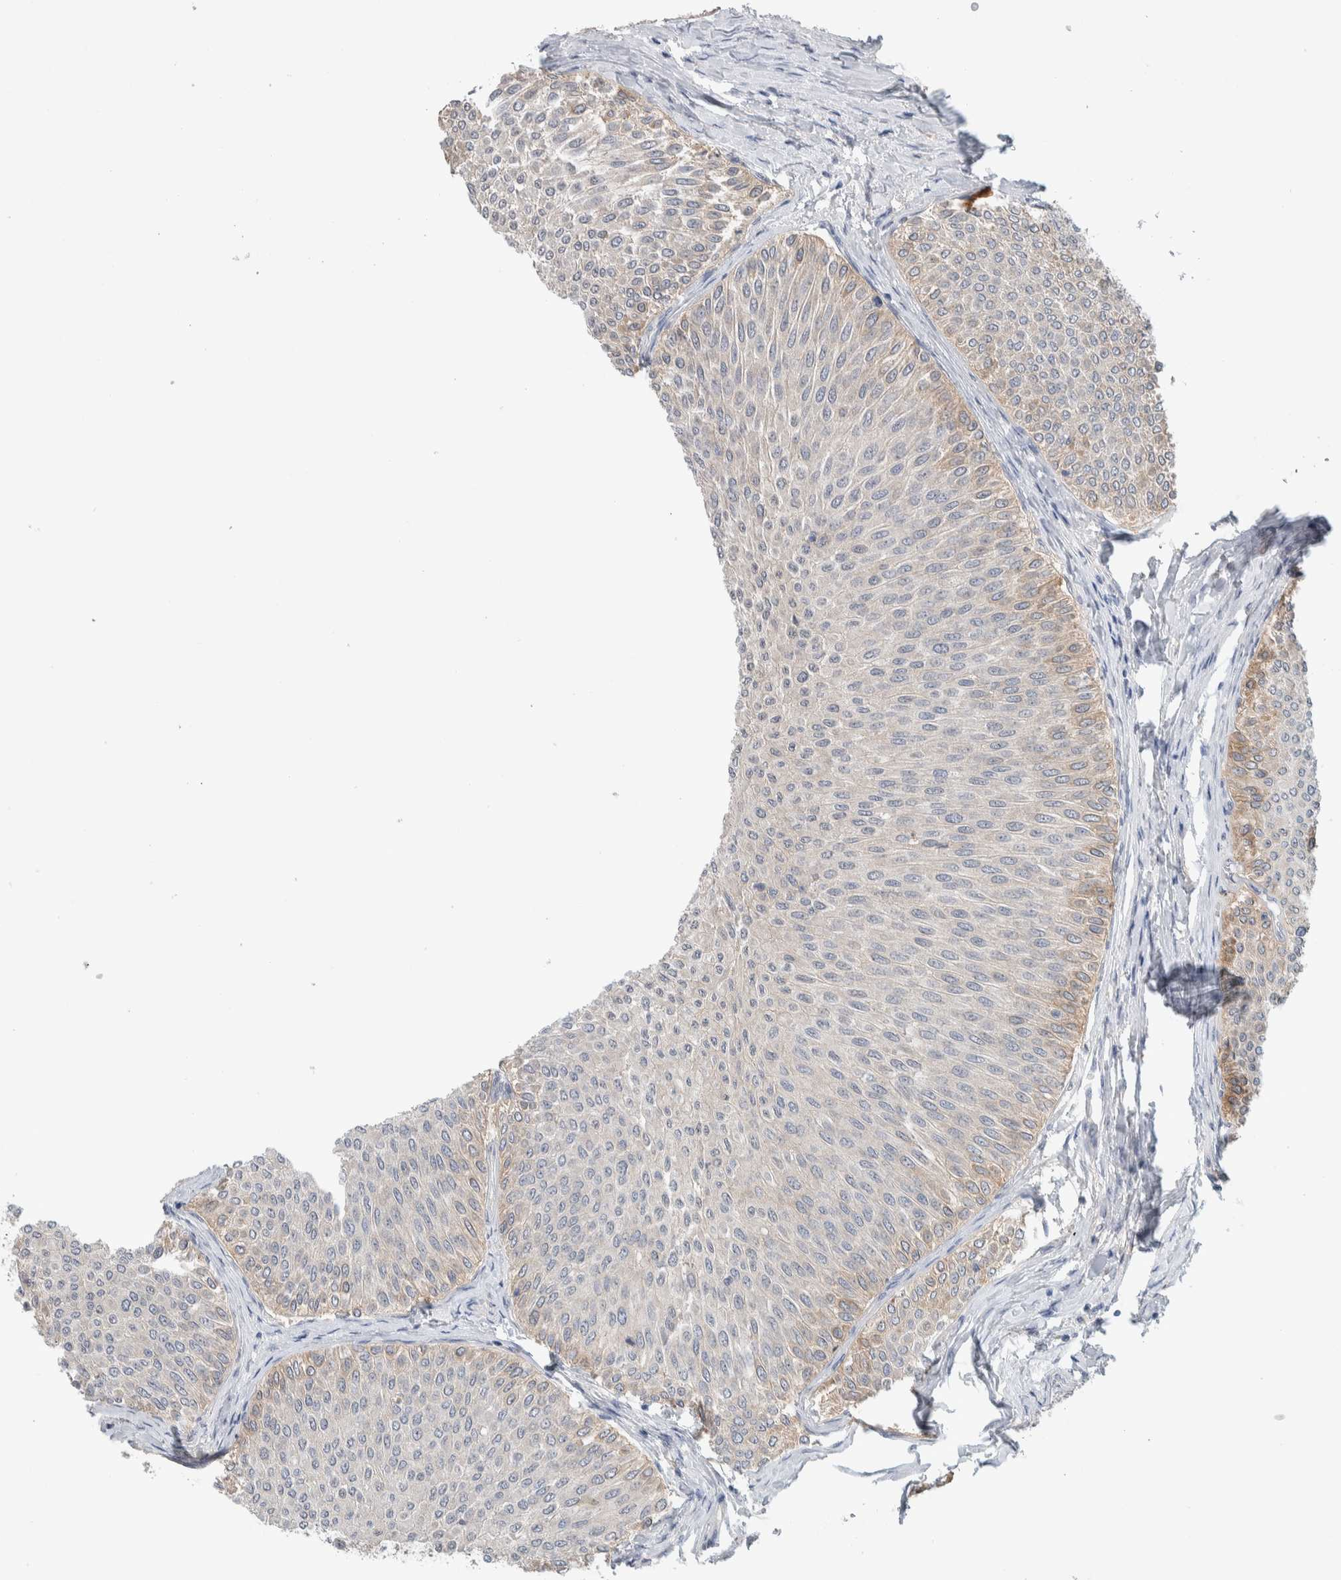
{"staining": {"intensity": "weak", "quantity": "25%-75%", "location": "cytoplasmic/membranous"}, "tissue": "urothelial cancer", "cell_type": "Tumor cells", "image_type": "cancer", "snomed": [{"axis": "morphology", "description": "Urothelial carcinoma, Low grade"}, {"axis": "topography", "description": "Urinary bladder"}], "caption": "An immunohistochemistry histopathology image of neoplastic tissue is shown. Protein staining in brown labels weak cytoplasmic/membranous positivity in low-grade urothelial carcinoma within tumor cells. The protein is stained brown, and the nuclei are stained in blue (DAB IHC with brightfield microscopy, high magnification).", "gene": "DEPTOR", "patient": {"sex": "male", "age": 78}}